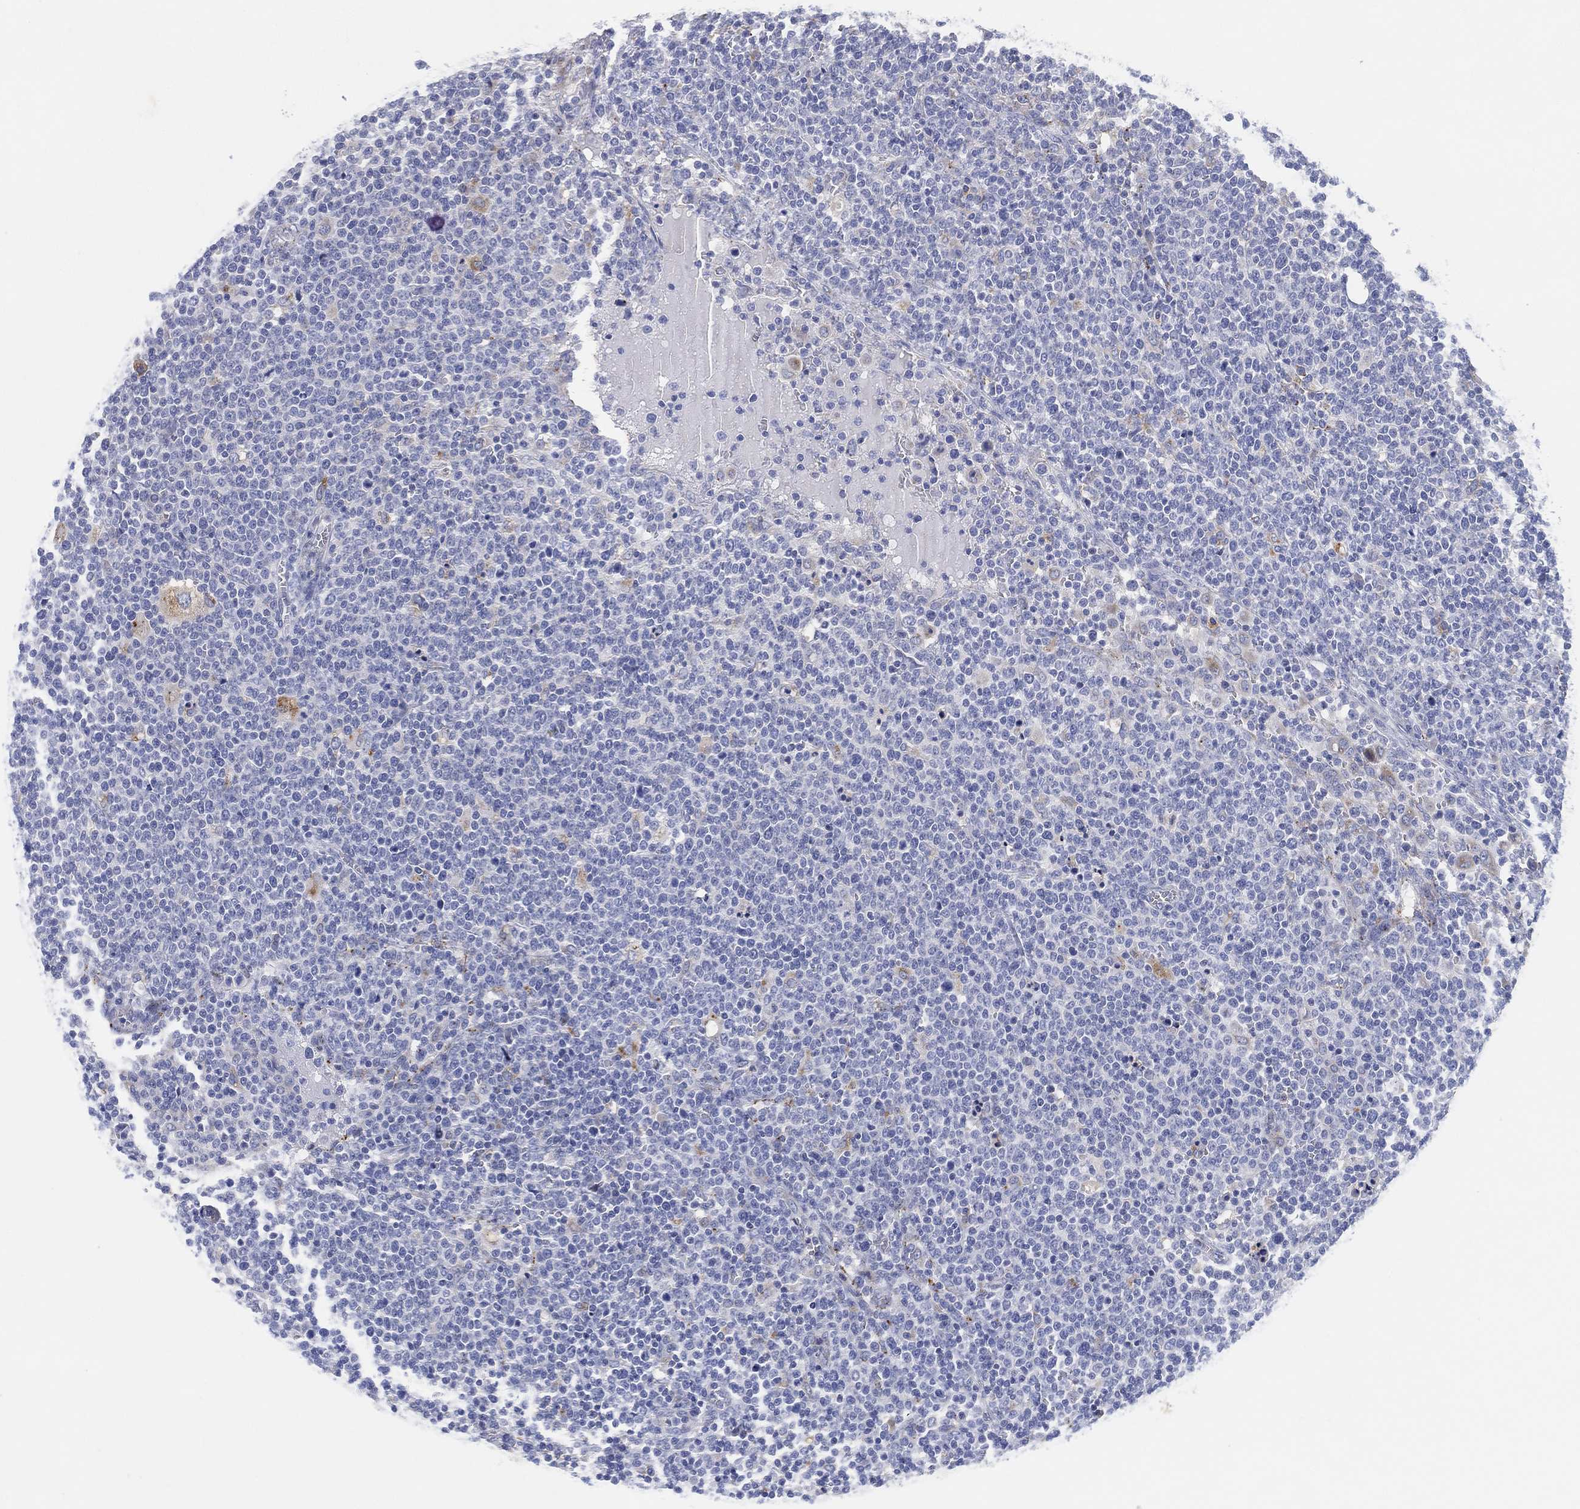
{"staining": {"intensity": "negative", "quantity": "none", "location": "none"}, "tissue": "lymphoma", "cell_type": "Tumor cells", "image_type": "cancer", "snomed": [{"axis": "morphology", "description": "Malignant lymphoma, non-Hodgkin's type, High grade"}, {"axis": "topography", "description": "Lymph node"}], "caption": "Immunohistochemistry (IHC) micrograph of lymphoma stained for a protein (brown), which shows no expression in tumor cells.", "gene": "GALNS", "patient": {"sex": "male", "age": 61}}